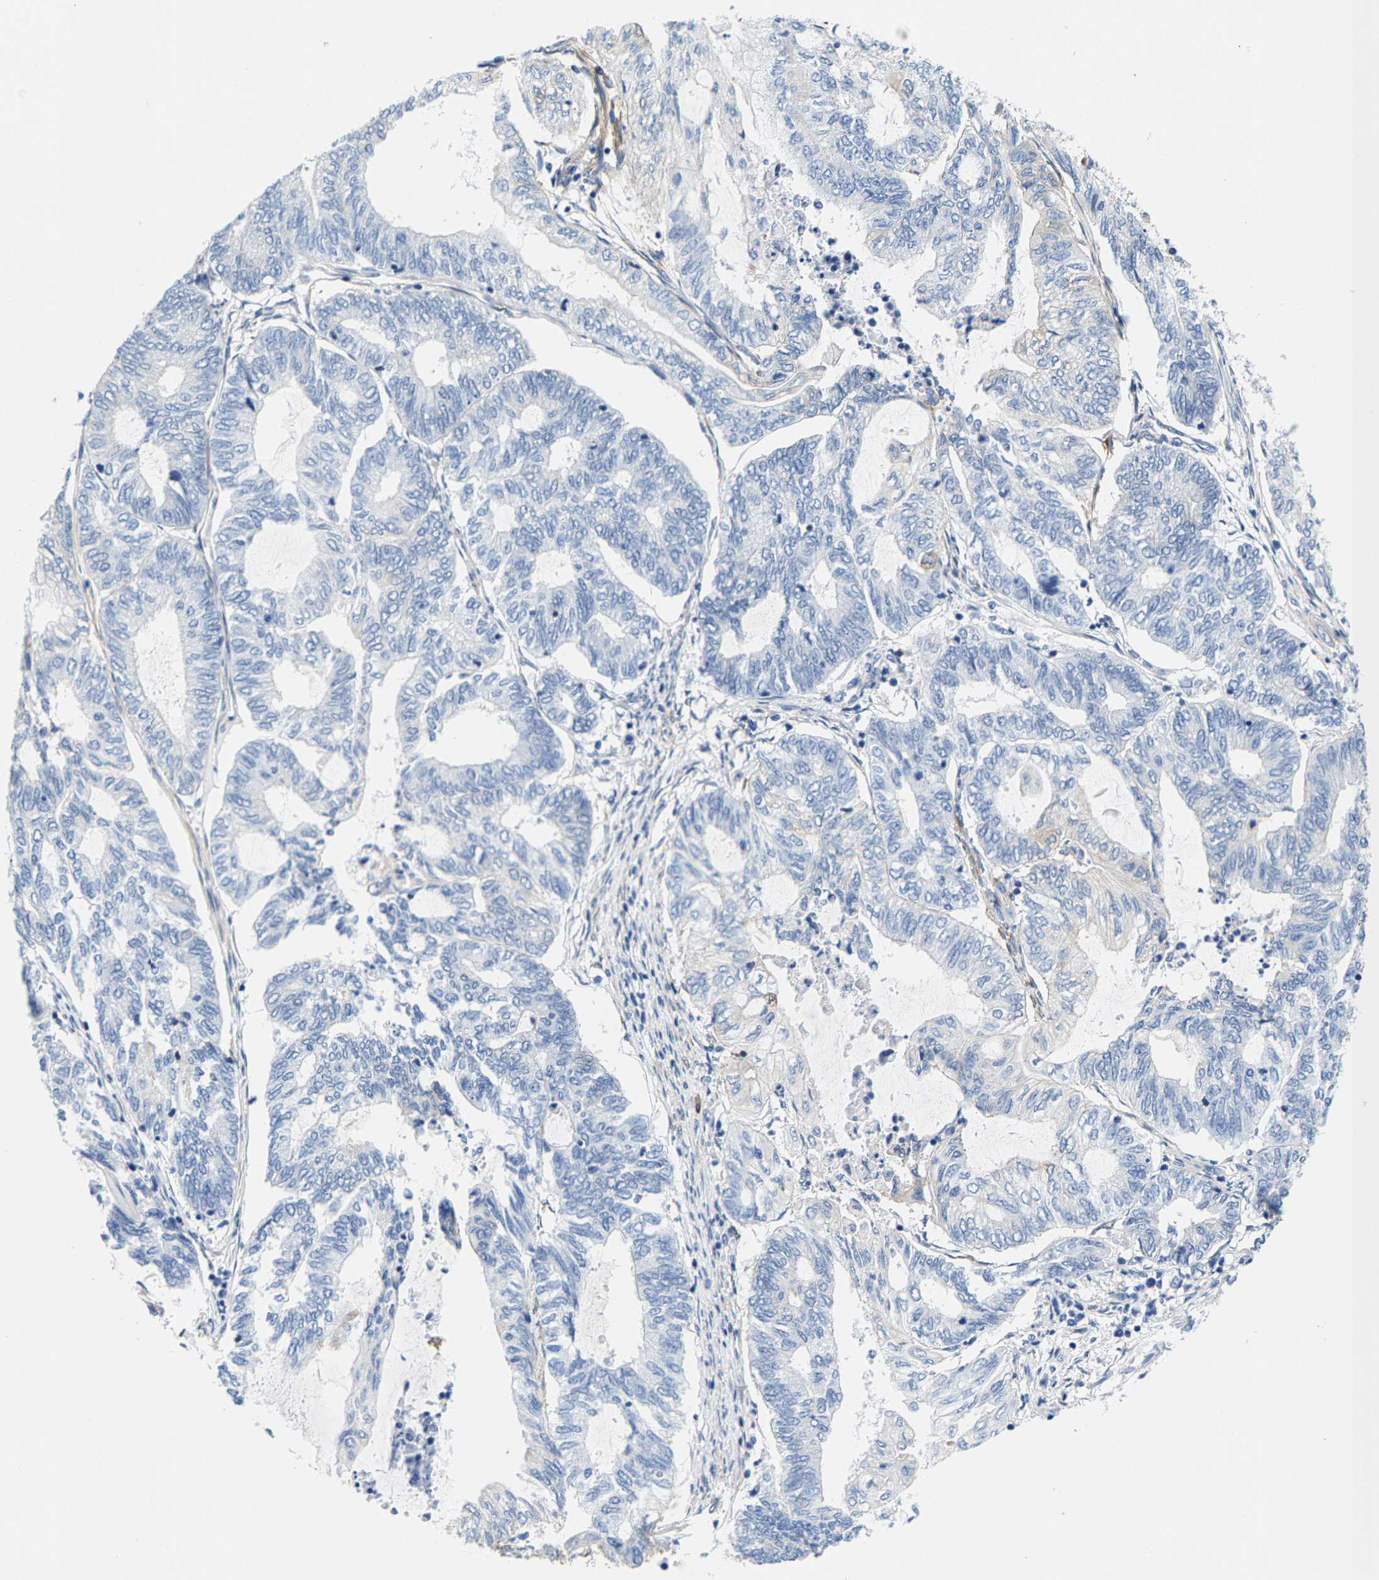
{"staining": {"intensity": "negative", "quantity": "none", "location": "none"}, "tissue": "endometrial cancer", "cell_type": "Tumor cells", "image_type": "cancer", "snomed": [{"axis": "morphology", "description": "Adenocarcinoma, NOS"}, {"axis": "topography", "description": "Uterus"}, {"axis": "topography", "description": "Endometrium"}], "caption": "The histopathology image exhibits no significant expression in tumor cells of adenocarcinoma (endometrial).", "gene": "DSCAM", "patient": {"sex": "female", "age": 70}}